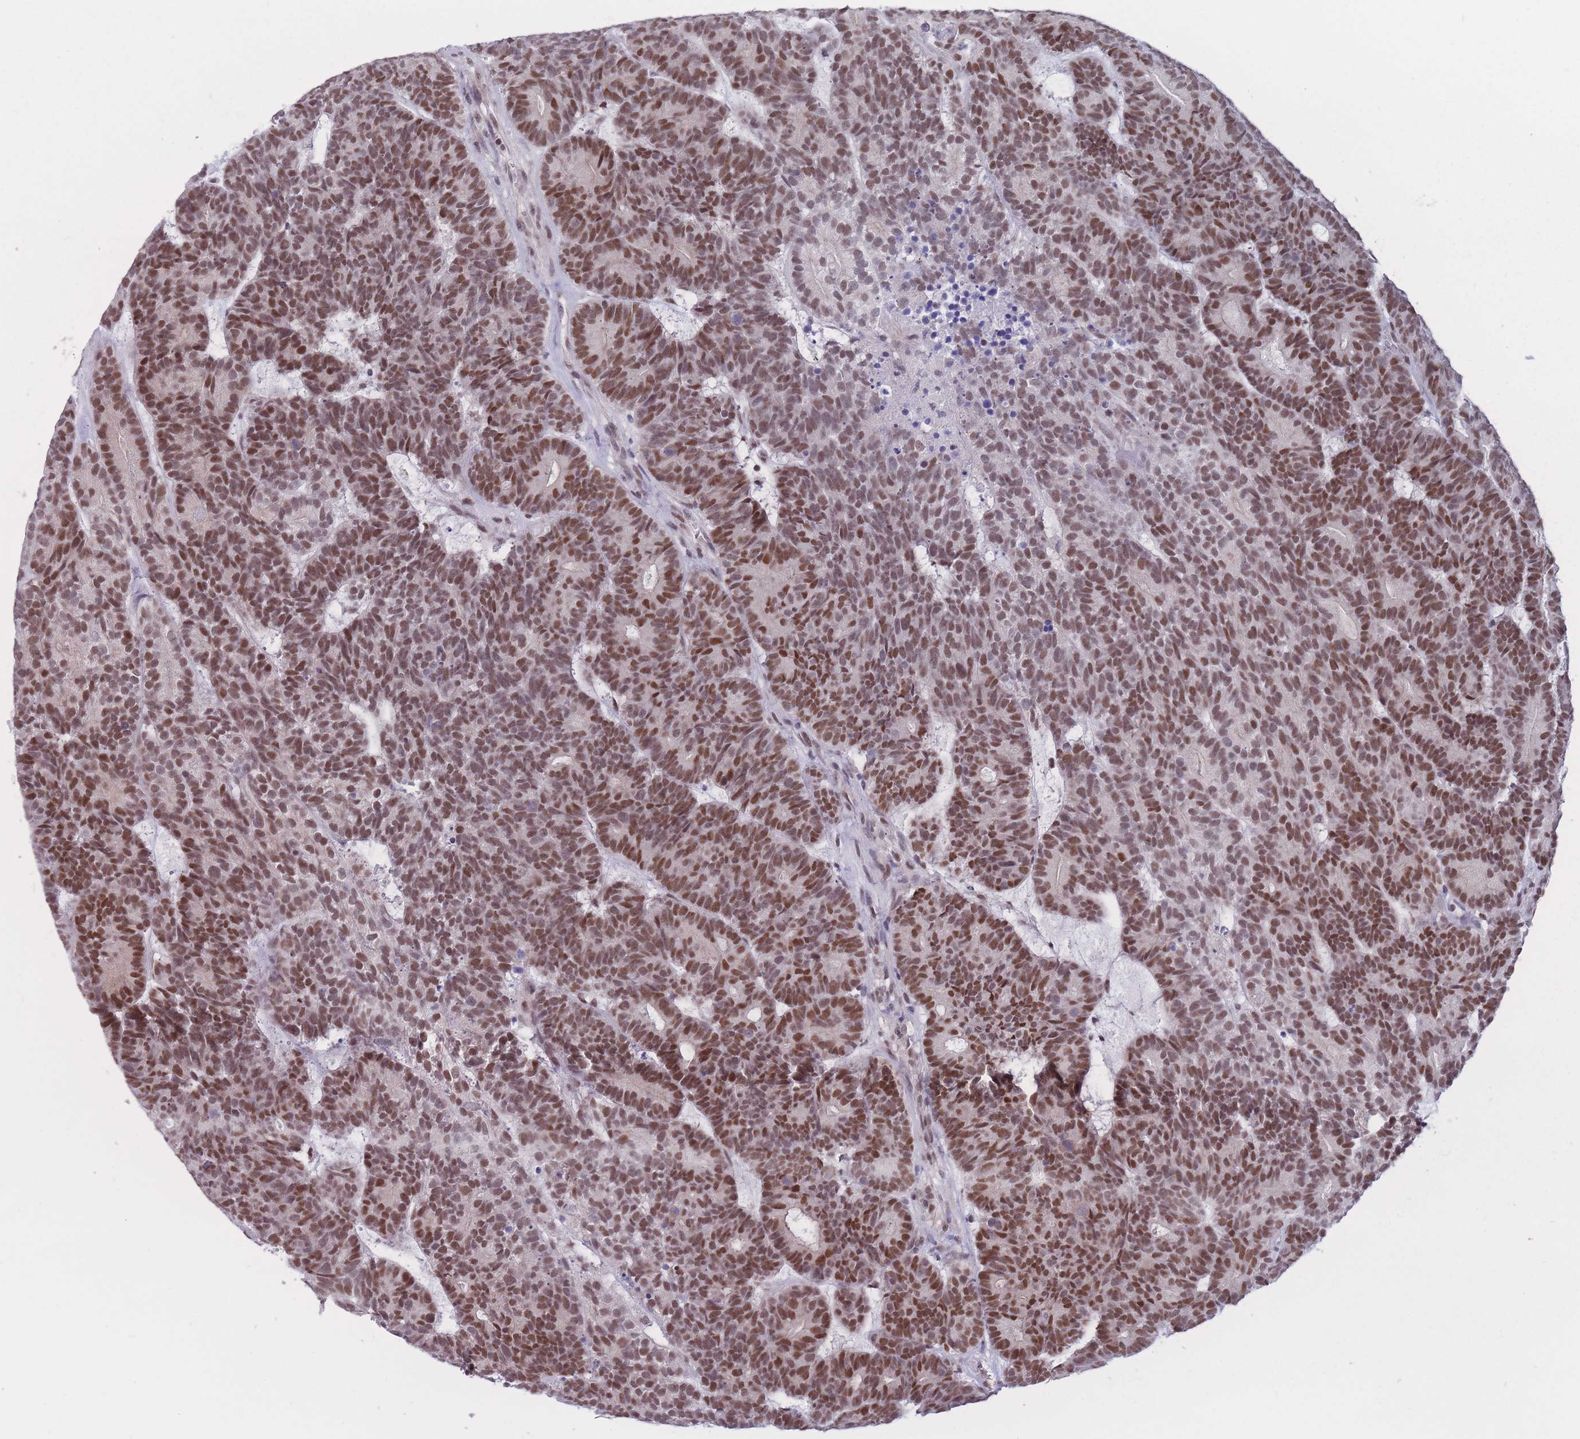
{"staining": {"intensity": "moderate", "quantity": ">75%", "location": "nuclear"}, "tissue": "head and neck cancer", "cell_type": "Tumor cells", "image_type": "cancer", "snomed": [{"axis": "morphology", "description": "Adenocarcinoma, NOS"}, {"axis": "topography", "description": "Head-Neck"}], "caption": "Immunohistochemistry (IHC) of head and neck cancer demonstrates medium levels of moderate nuclear staining in approximately >75% of tumor cells.", "gene": "BCL9L", "patient": {"sex": "female", "age": 81}}